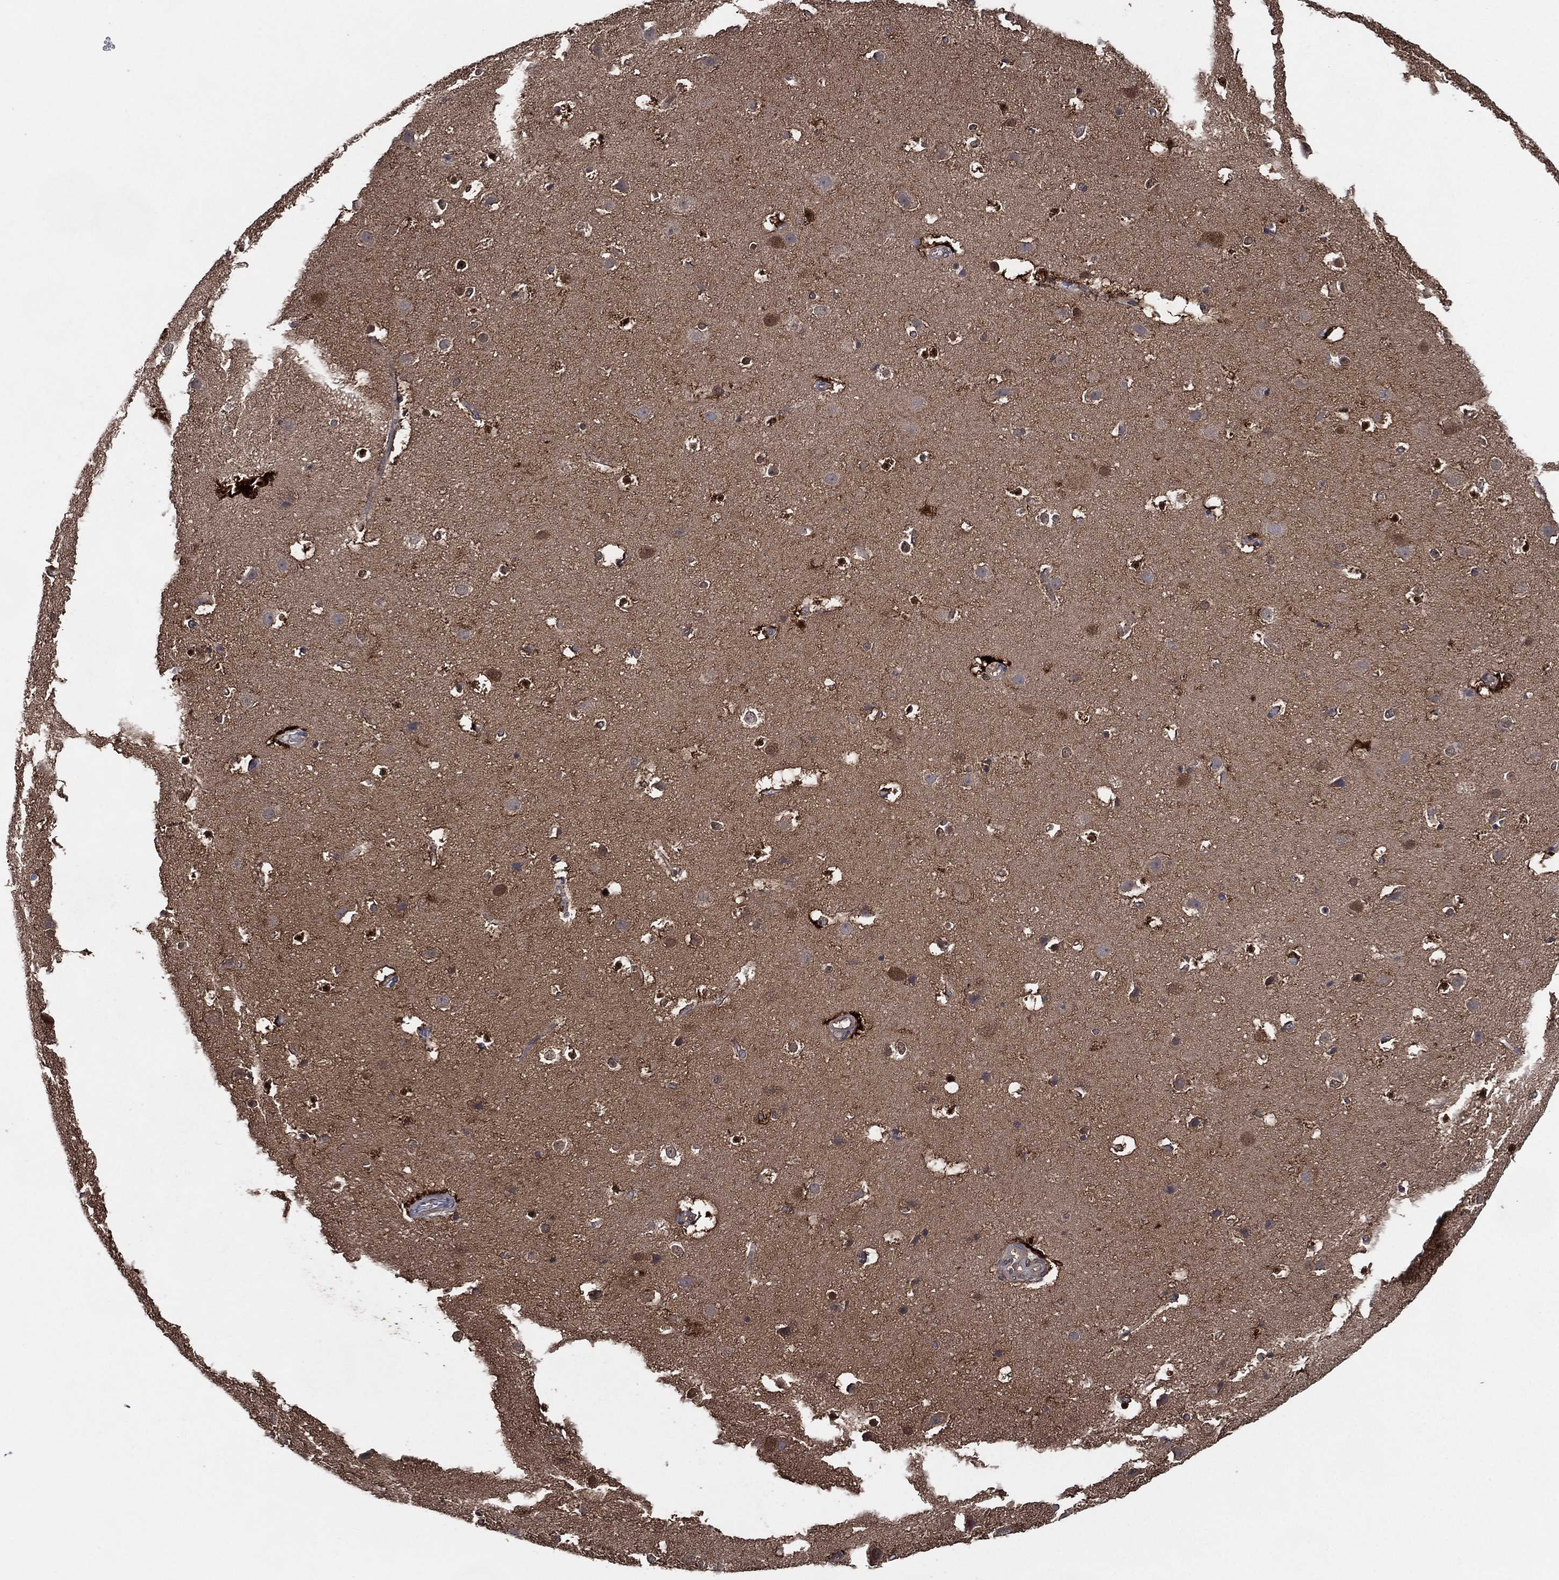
{"staining": {"intensity": "moderate", "quantity": "25%-75%", "location": "cytoplasmic/membranous"}, "tissue": "cerebral cortex", "cell_type": "Endothelial cells", "image_type": "normal", "snomed": [{"axis": "morphology", "description": "Normal tissue, NOS"}, {"axis": "topography", "description": "Cerebral cortex"}], "caption": "Immunohistochemistry (DAB) staining of unremarkable human cerebral cortex reveals moderate cytoplasmic/membranous protein positivity in about 25%-75% of endothelial cells.", "gene": "AK1", "patient": {"sex": "female", "age": 52}}